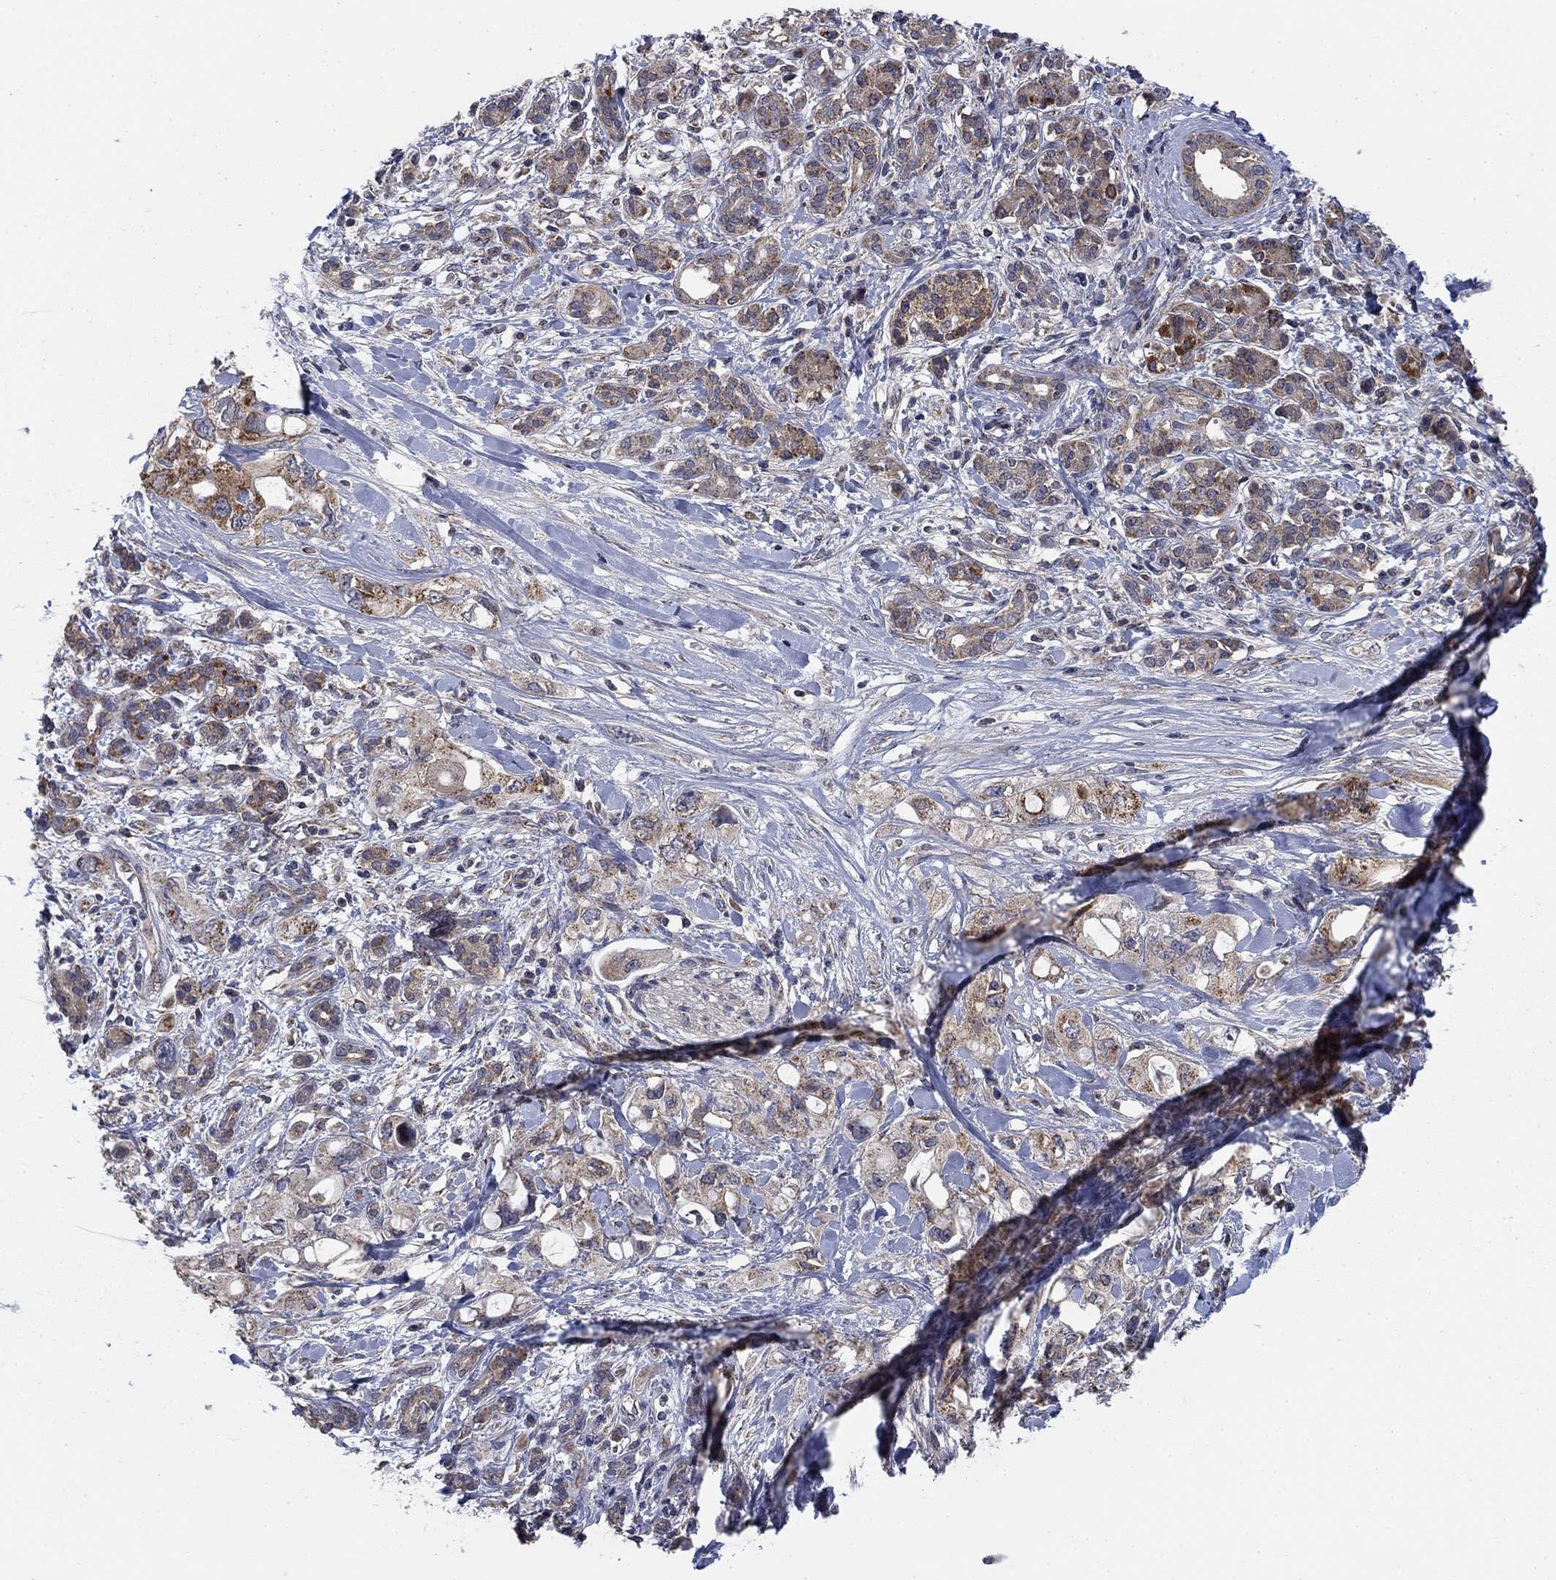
{"staining": {"intensity": "moderate", "quantity": "25%-75%", "location": "cytoplasmic/membranous"}, "tissue": "pancreatic cancer", "cell_type": "Tumor cells", "image_type": "cancer", "snomed": [{"axis": "morphology", "description": "Adenocarcinoma, NOS"}, {"axis": "topography", "description": "Pancreas"}], "caption": "Pancreatic cancer (adenocarcinoma) stained with a protein marker displays moderate staining in tumor cells.", "gene": "NME7", "patient": {"sex": "female", "age": 56}}